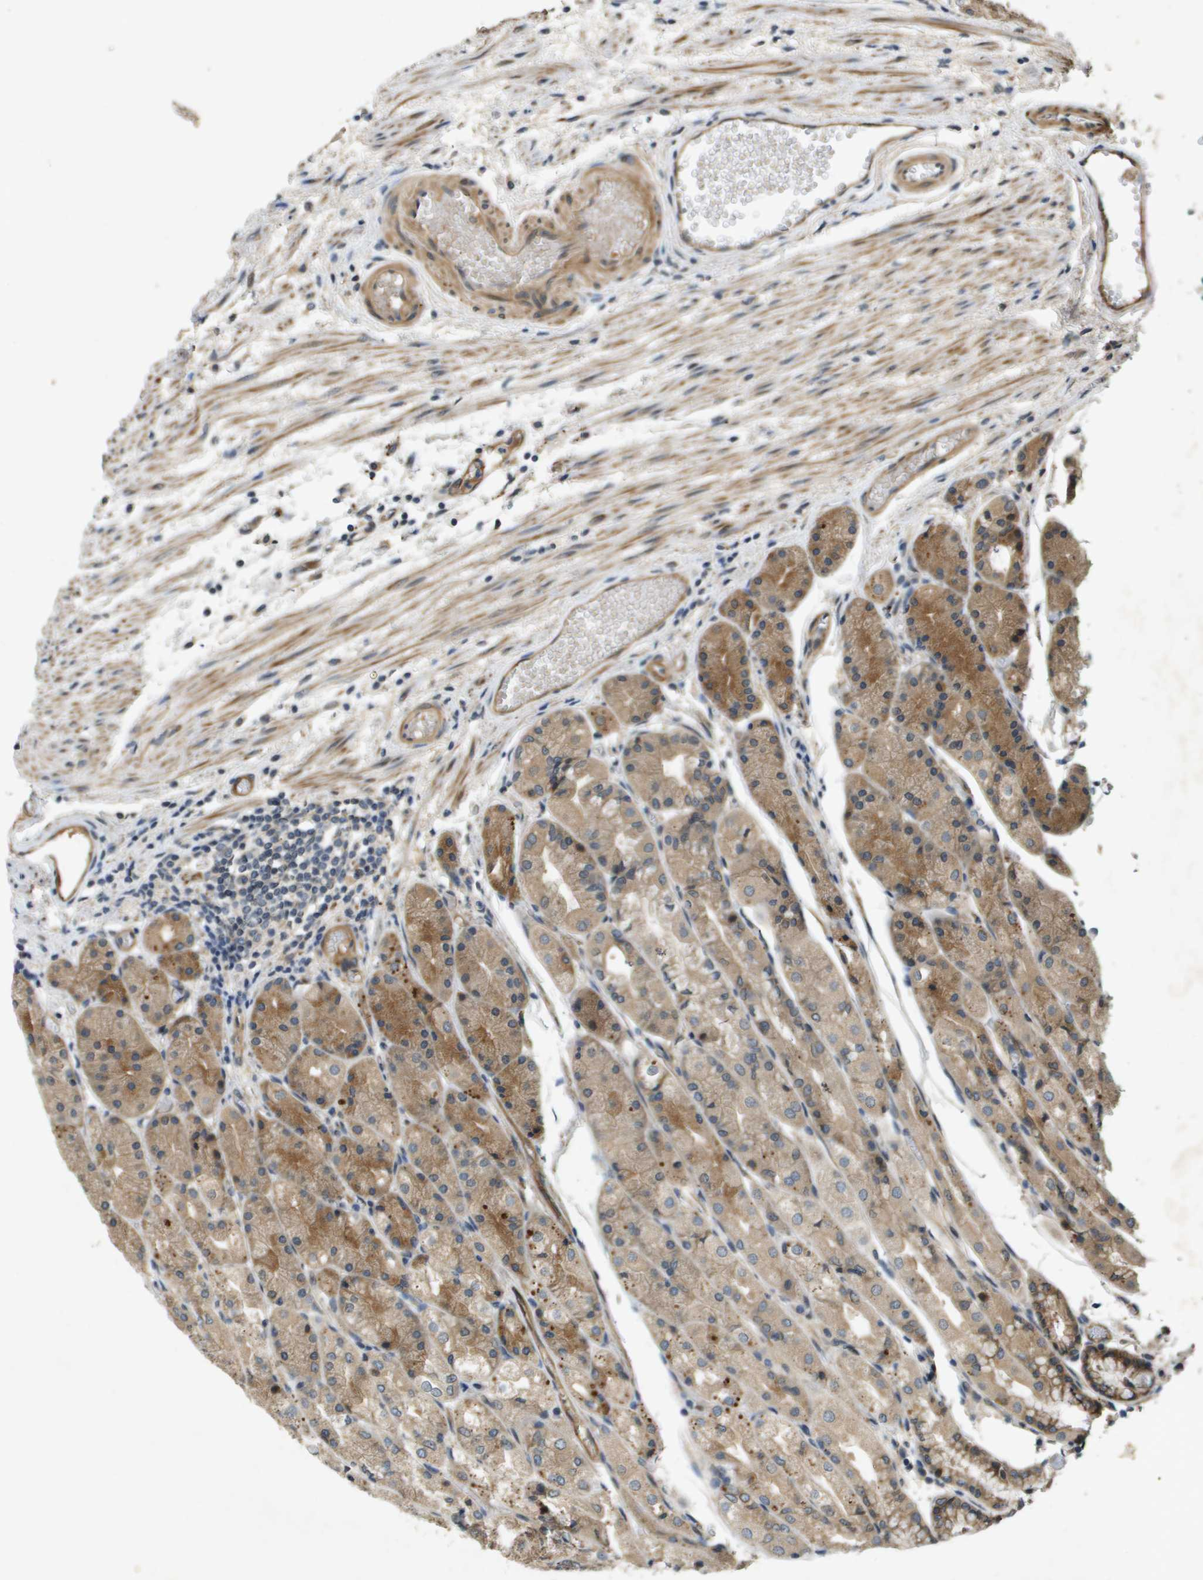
{"staining": {"intensity": "moderate", "quantity": ">75%", "location": "cytoplasmic/membranous"}, "tissue": "stomach", "cell_type": "Glandular cells", "image_type": "normal", "snomed": [{"axis": "morphology", "description": "Normal tissue, NOS"}, {"axis": "topography", "description": "Stomach, upper"}], "caption": "Stomach stained for a protein shows moderate cytoplasmic/membranous positivity in glandular cells. (IHC, brightfield microscopy, high magnification).", "gene": "PGAP3", "patient": {"sex": "male", "age": 72}}